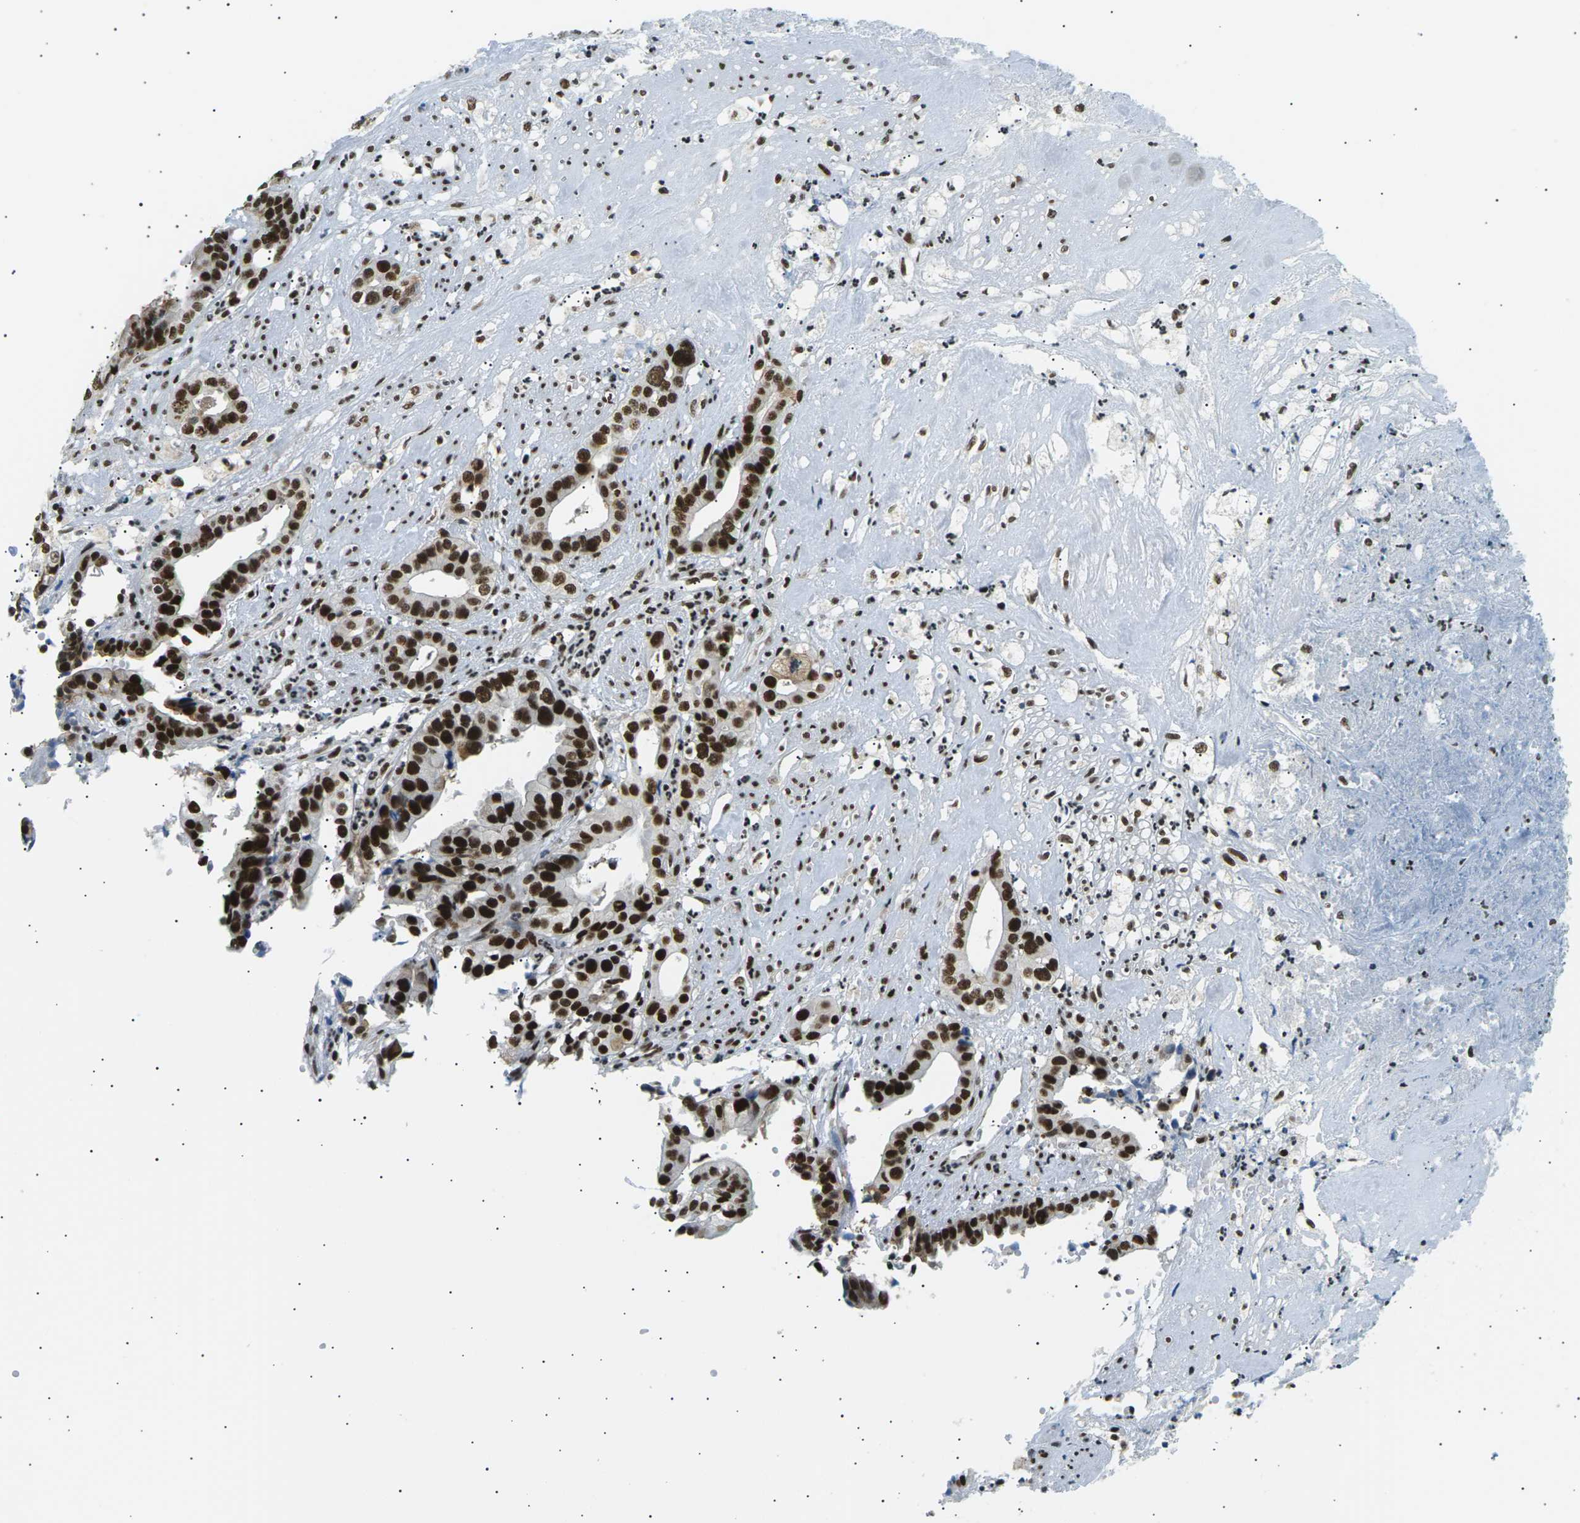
{"staining": {"intensity": "strong", "quantity": ">75%", "location": "cytoplasmic/membranous,nuclear"}, "tissue": "liver cancer", "cell_type": "Tumor cells", "image_type": "cancer", "snomed": [{"axis": "morphology", "description": "Cholangiocarcinoma"}, {"axis": "topography", "description": "Liver"}], "caption": "Human liver cancer stained for a protein (brown) exhibits strong cytoplasmic/membranous and nuclear positive staining in about >75% of tumor cells.", "gene": "RPA2", "patient": {"sex": "female", "age": 61}}